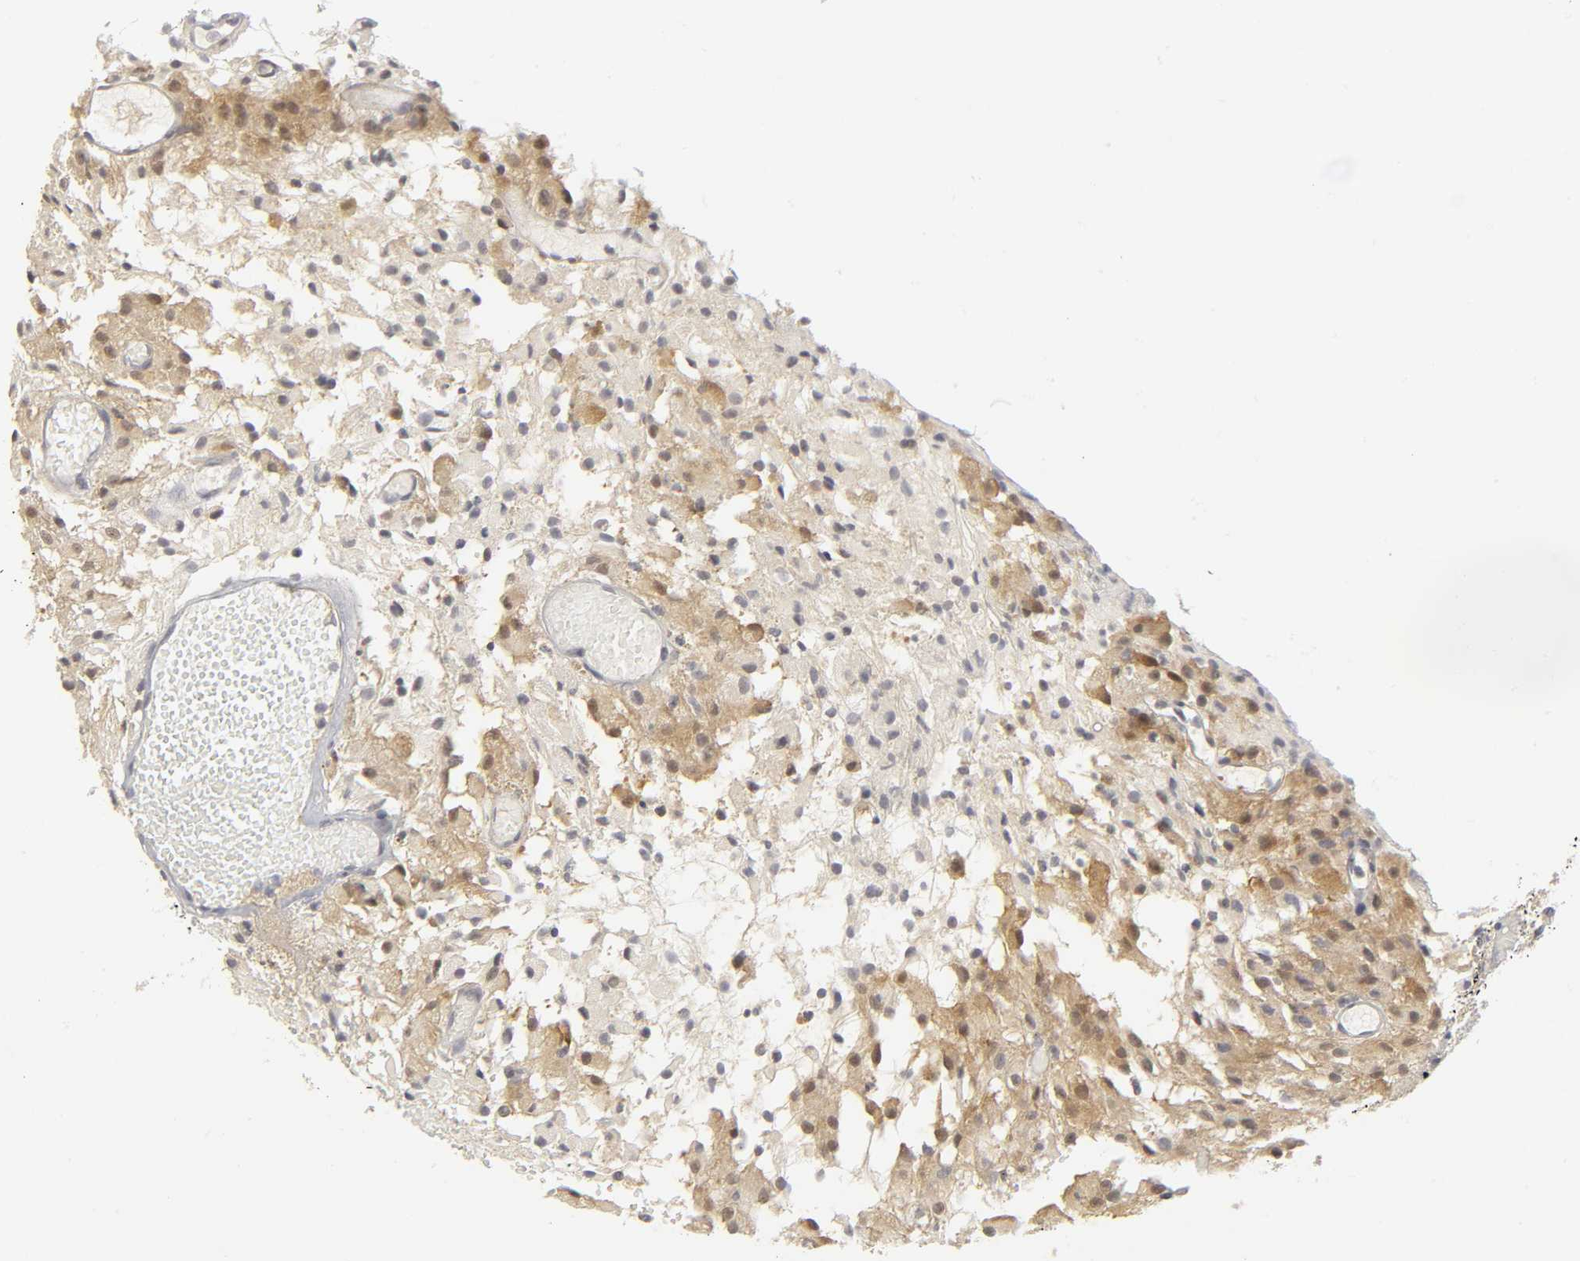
{"staining": {"intensity": "weak", "quantity": ">75%", "location": "cytoplasmic/membranous"}, "tissue": "glioma", "cell_type": "Tumor cells", "image_type": "cancer", "snomed": [{"axis": "morphology", "description": "Glioma, malignant, High grade"}, {"axis": "topography", "description": "Brain"}], "caption": "This is an image of immunohistochemistry staining of malignant glioma (high-grade), which shows weak expression in the cytoplasmic/membranous of tumor cells.", "gene": "PDLIM3", "patient": {"sex": "female", "age": 59}}